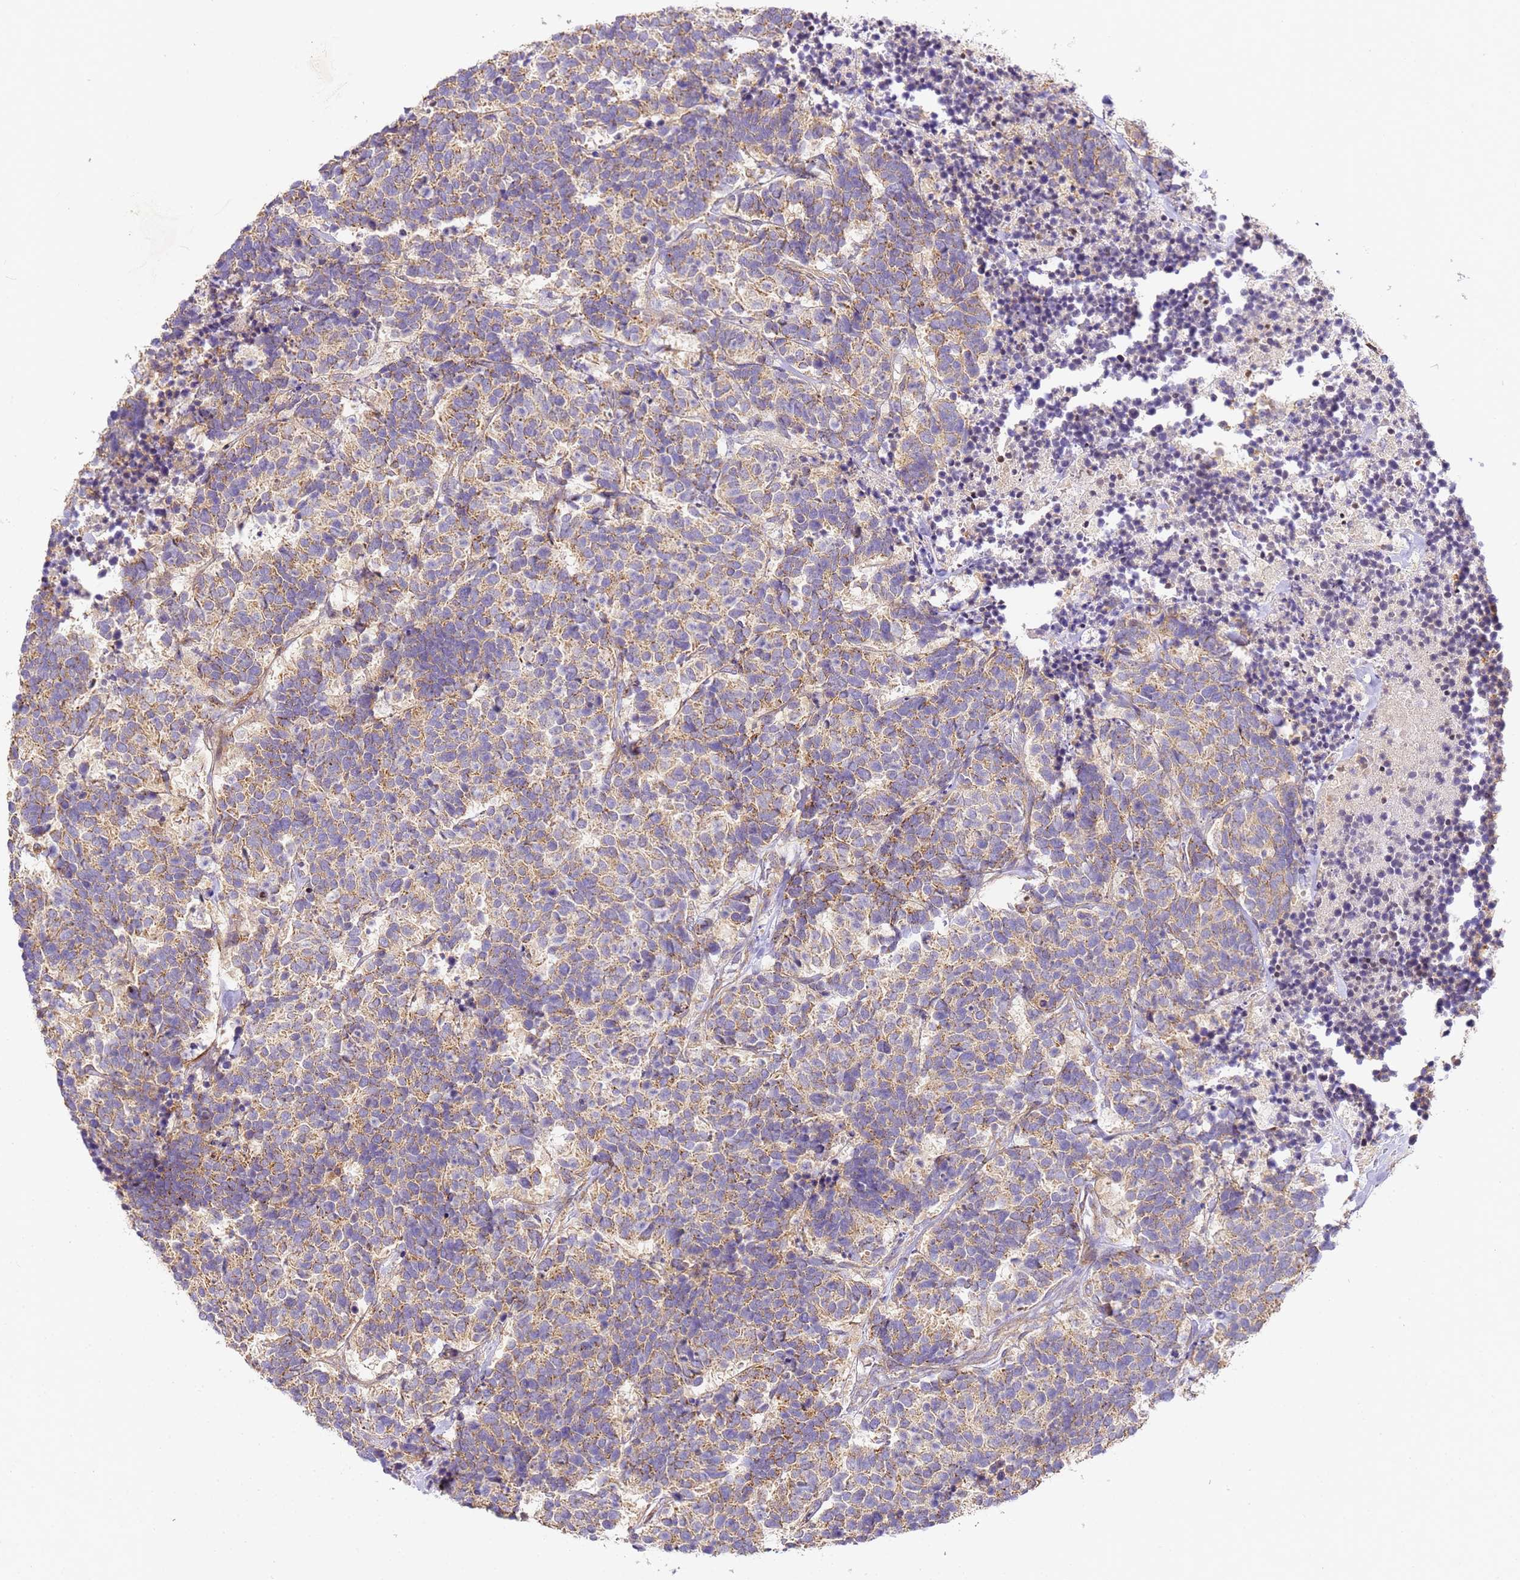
{"staining": {"intensity": "moderate", "quantity": ">75%", "location": "cytoplasmic/membranous"}, "tissue": "carcinoid", "cell_type": "Tumor cells", "image_type": "cancer", "snomed": [{"axis": "morphology", "description": "Carcinoma, NOS"}, {"axis": "morphology", "description": "Carcinoid, malignant, NOS"}, {"axis": "topography", "description": "Urinary bladder"}], "caption": "This is a micrograph of IHC staining of carcinoid (malignant), which shows moderate positivity in the cytoplasmic/membranous of tumor cells.", "gene": "RPL13A", "patient": {"sex": "male", "age": 57}}